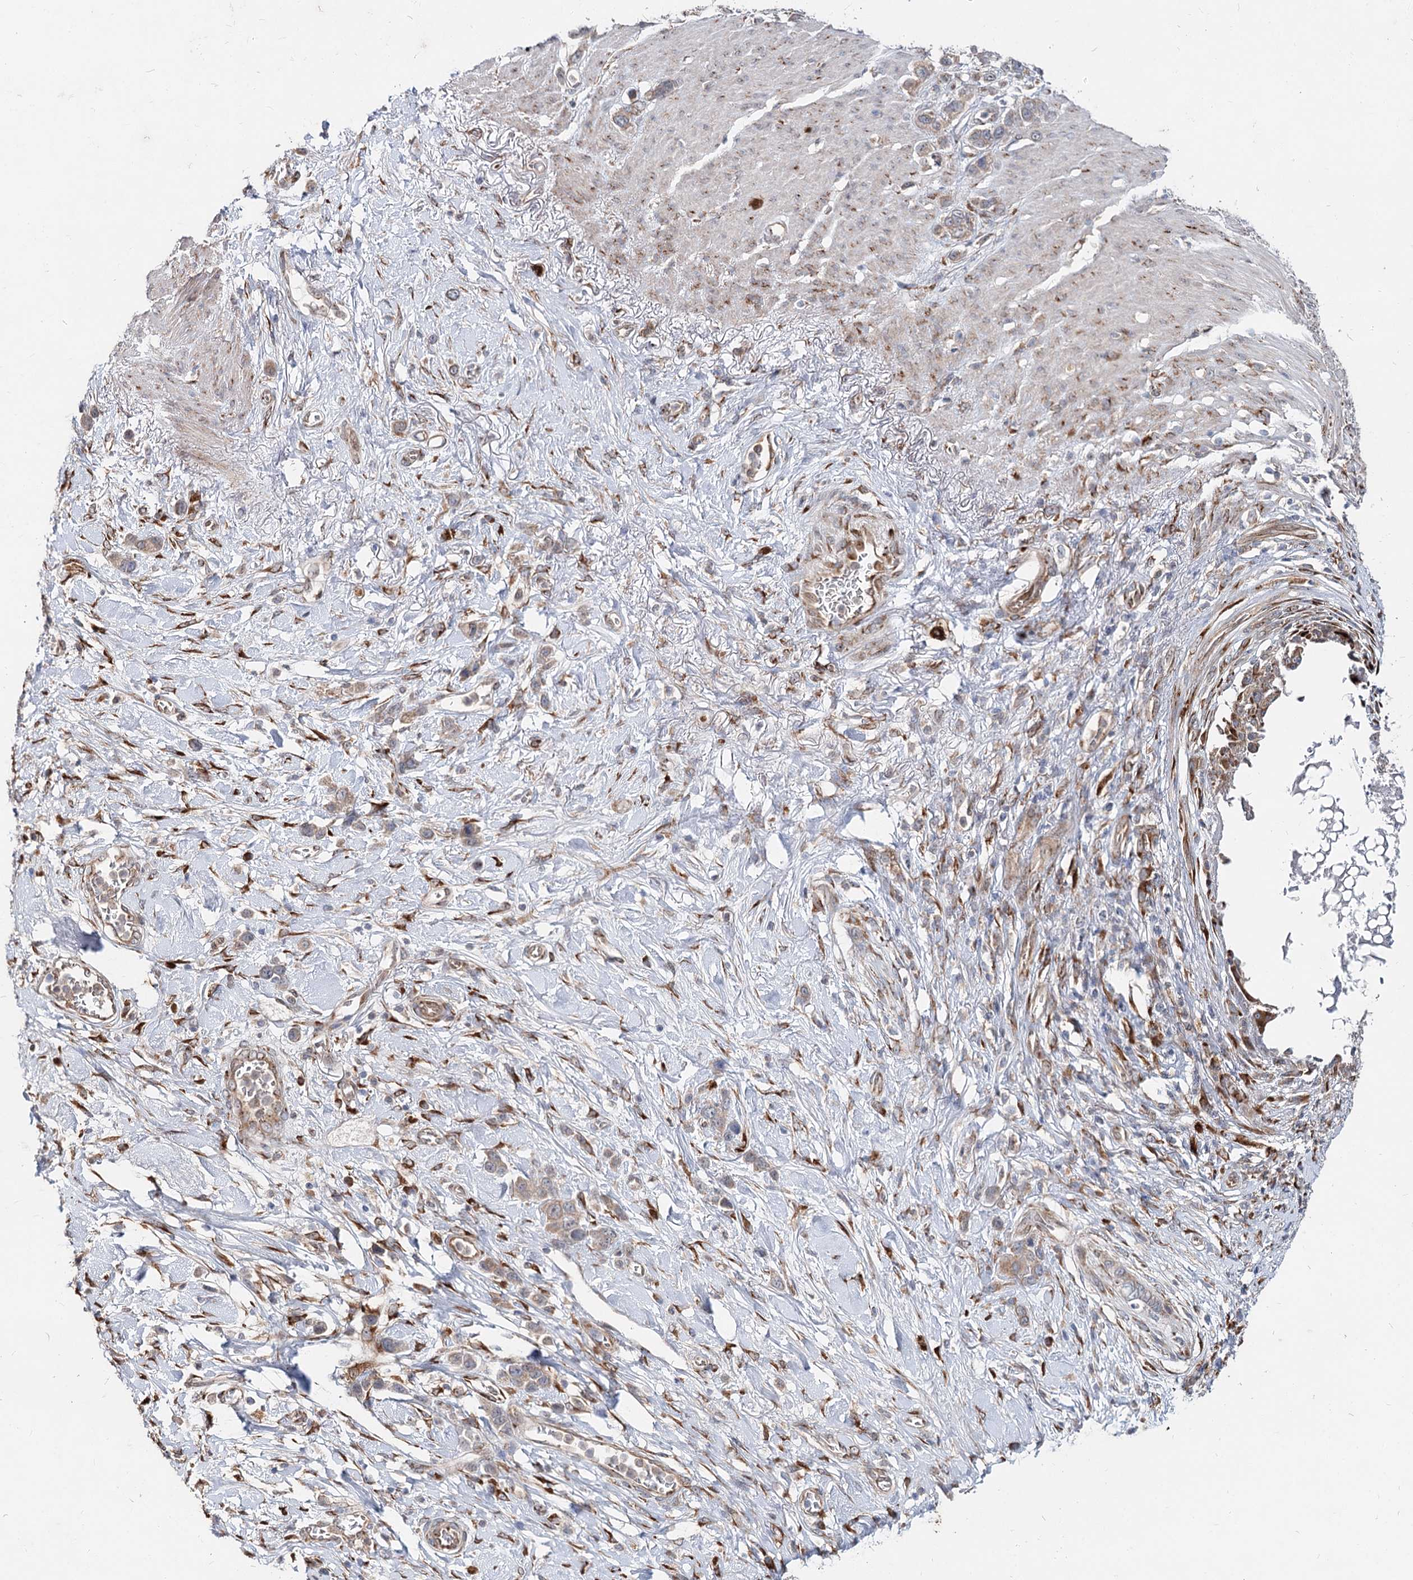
{"staining": {"intensity": "weak", "quantity": "25%-75%", "location": "cytoplasmic/membranous"}, "tissue": "stomach cancer", "cell_type": "Tumor cells", "image_type": "cancer", "snomed": [{"axis": "morphology", "description": "Adenocarcinoma, NOS"}, {"axis": "morphology", "description": "Adenocarcinoma, High grade"}, {"axis": "topography", "description": "Stomach, upper"}, {"axis": "topography", "description": "Stomach, lower"}], "caption": "A brown stain shows weak cytoplasmic/membranous positivity of a protein in human stomach cancer (high-grade adenocarcinoma) tumor cells.", "gene": "SPART", "patient": {"sex": "female", "age": 65}}